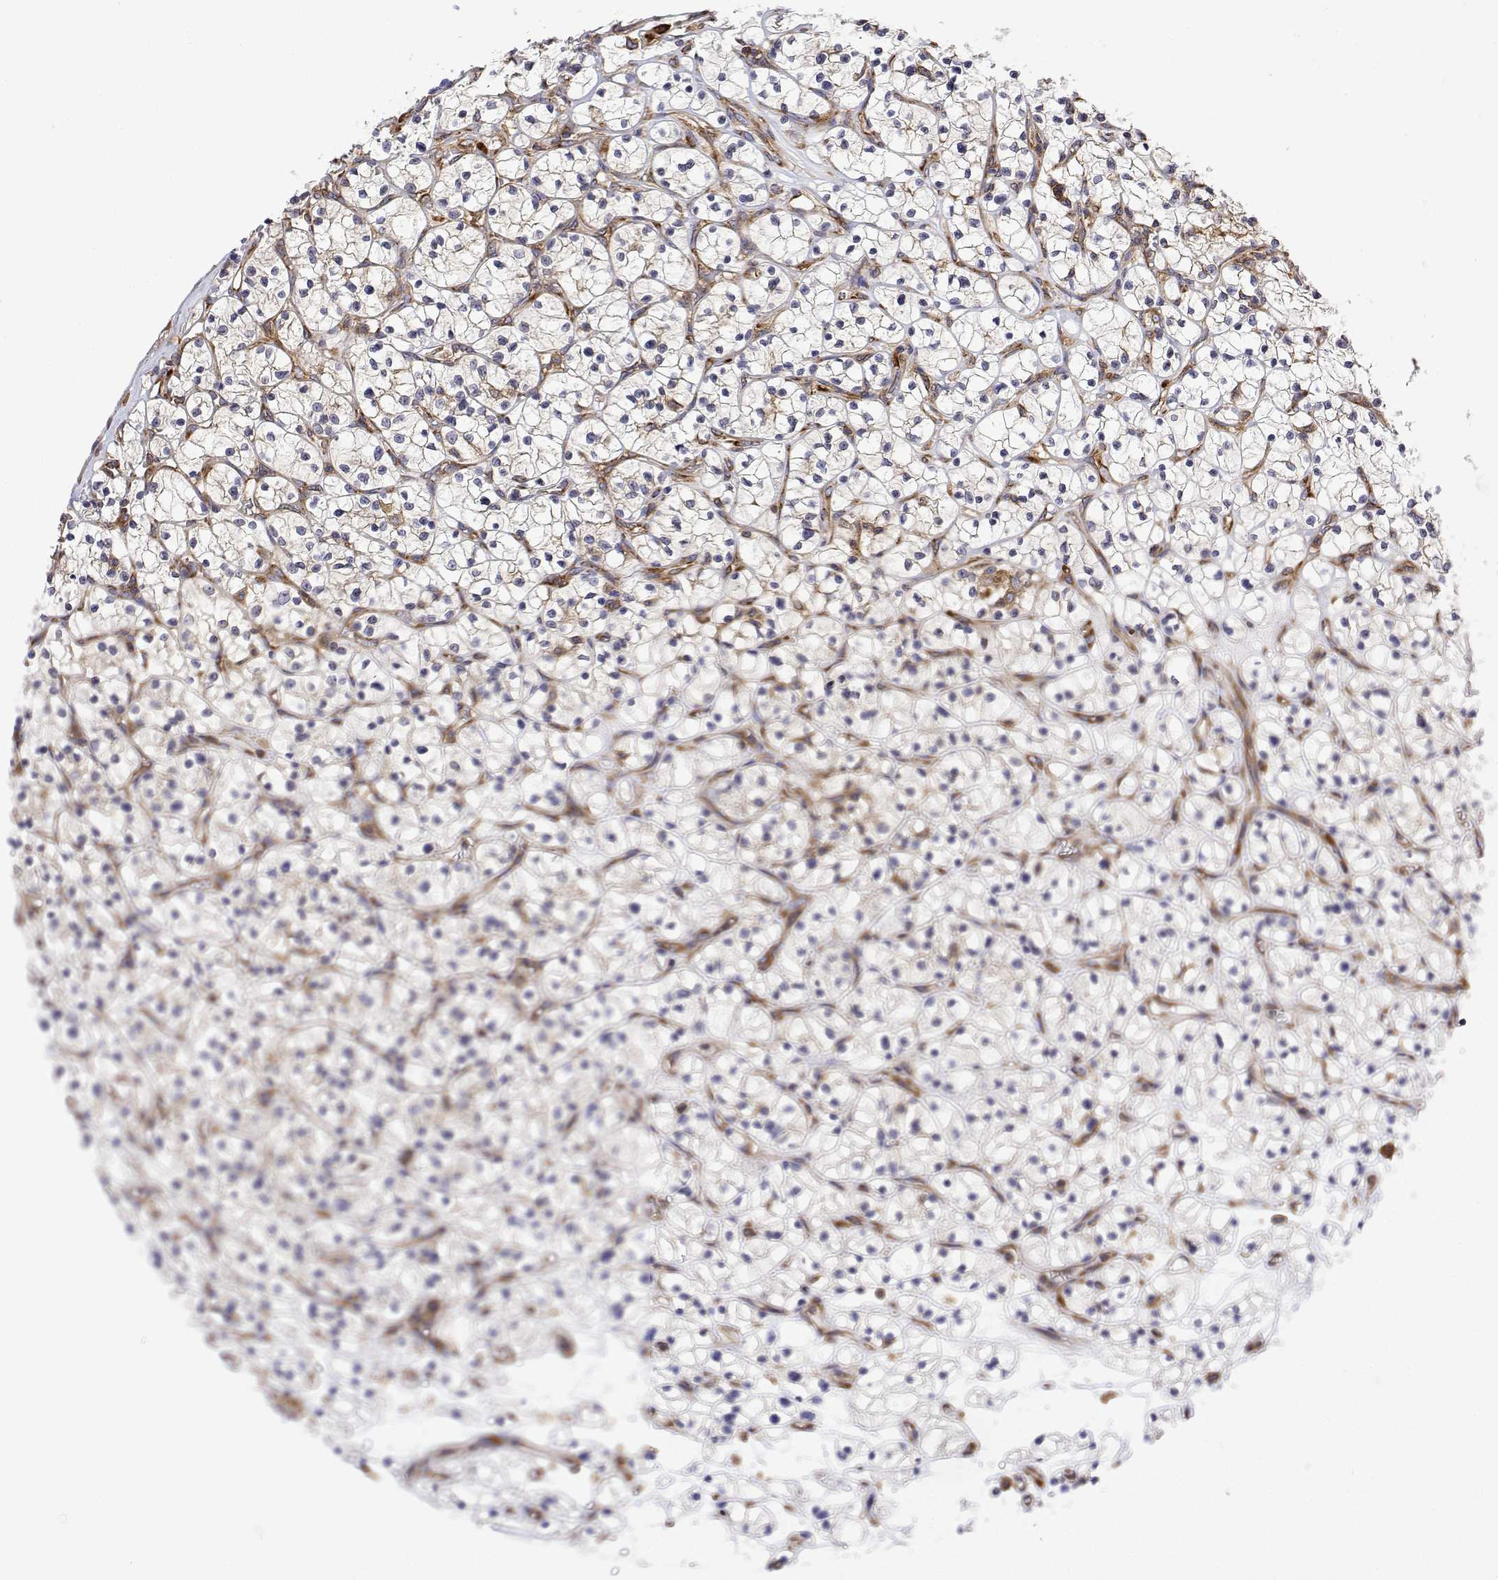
{"staining": {"intensity": "weak", "quantity": "<25%", "location": "cytoplasmic/membranous"}, "tissue": "renal cancer", "cell_type": "Tumor cells", "image_type": "cancer", "snomed": [{"axis": "morphology", "description": "Adenocarcinoma, NOS"}, {"axis": "topography", "description": "Kidney"}], "caption": "An image of renal cancer (adenocarcinoma) stained for a protein demonstrates no brown staining in tumor cells.", "gene": "EEF1G", "patient": {"sex": "female", "age": 64}}